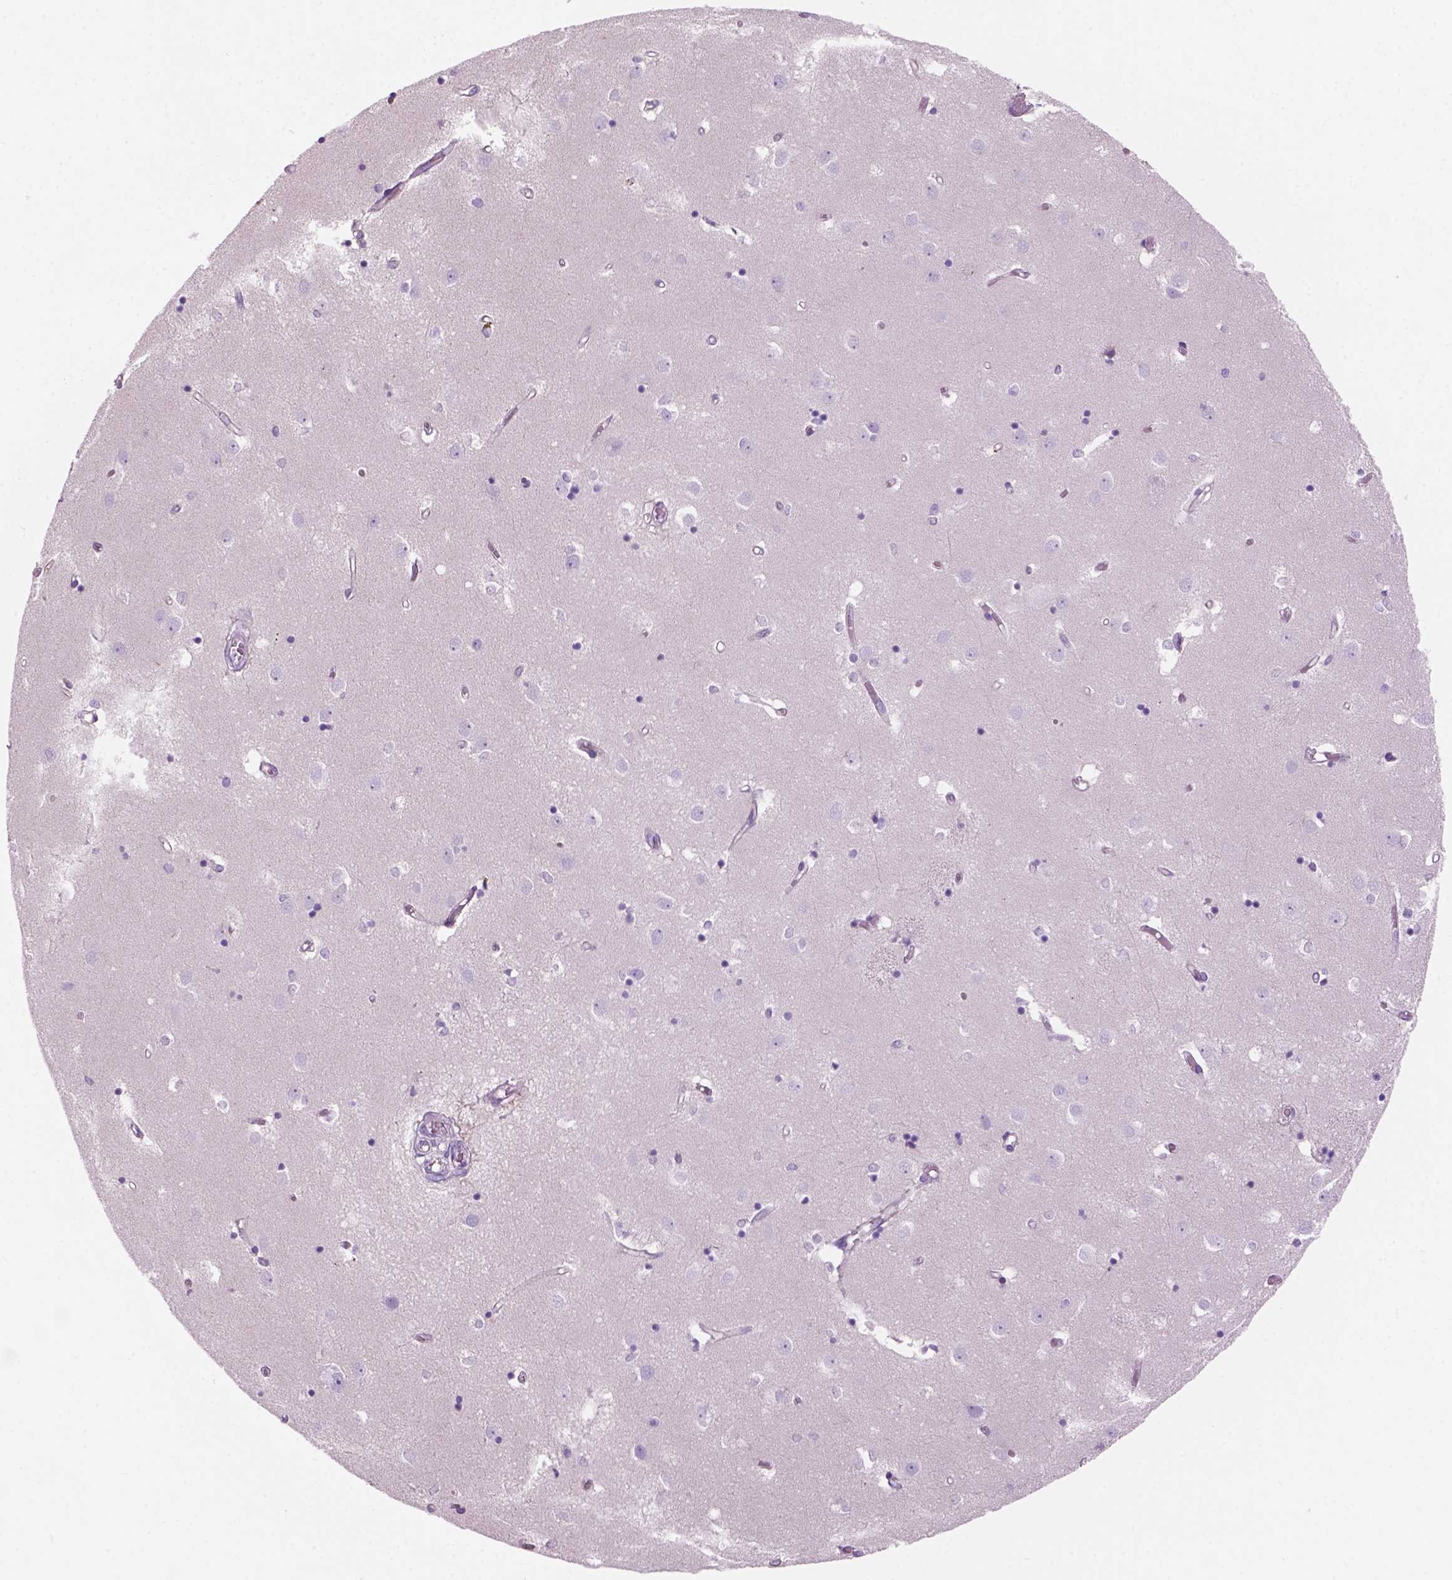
{"staining": {"intensity": "negative", "quantity": "none", "location": "none"}, "tissue": "caudate", "cell_type": "Glial cells", "image_type": "normal", "snomed": [{"axis": "morphology", "description": "Normal tissue, NOS"}, {"axis": "topography", "description": "Lateral ventricle wall"}], "caption": "Immunohistochemical staining of benign human caudate displays no significant staining in glial cells.", "gene": "CD84", "patient": {"sex": "male", "age": 54}}